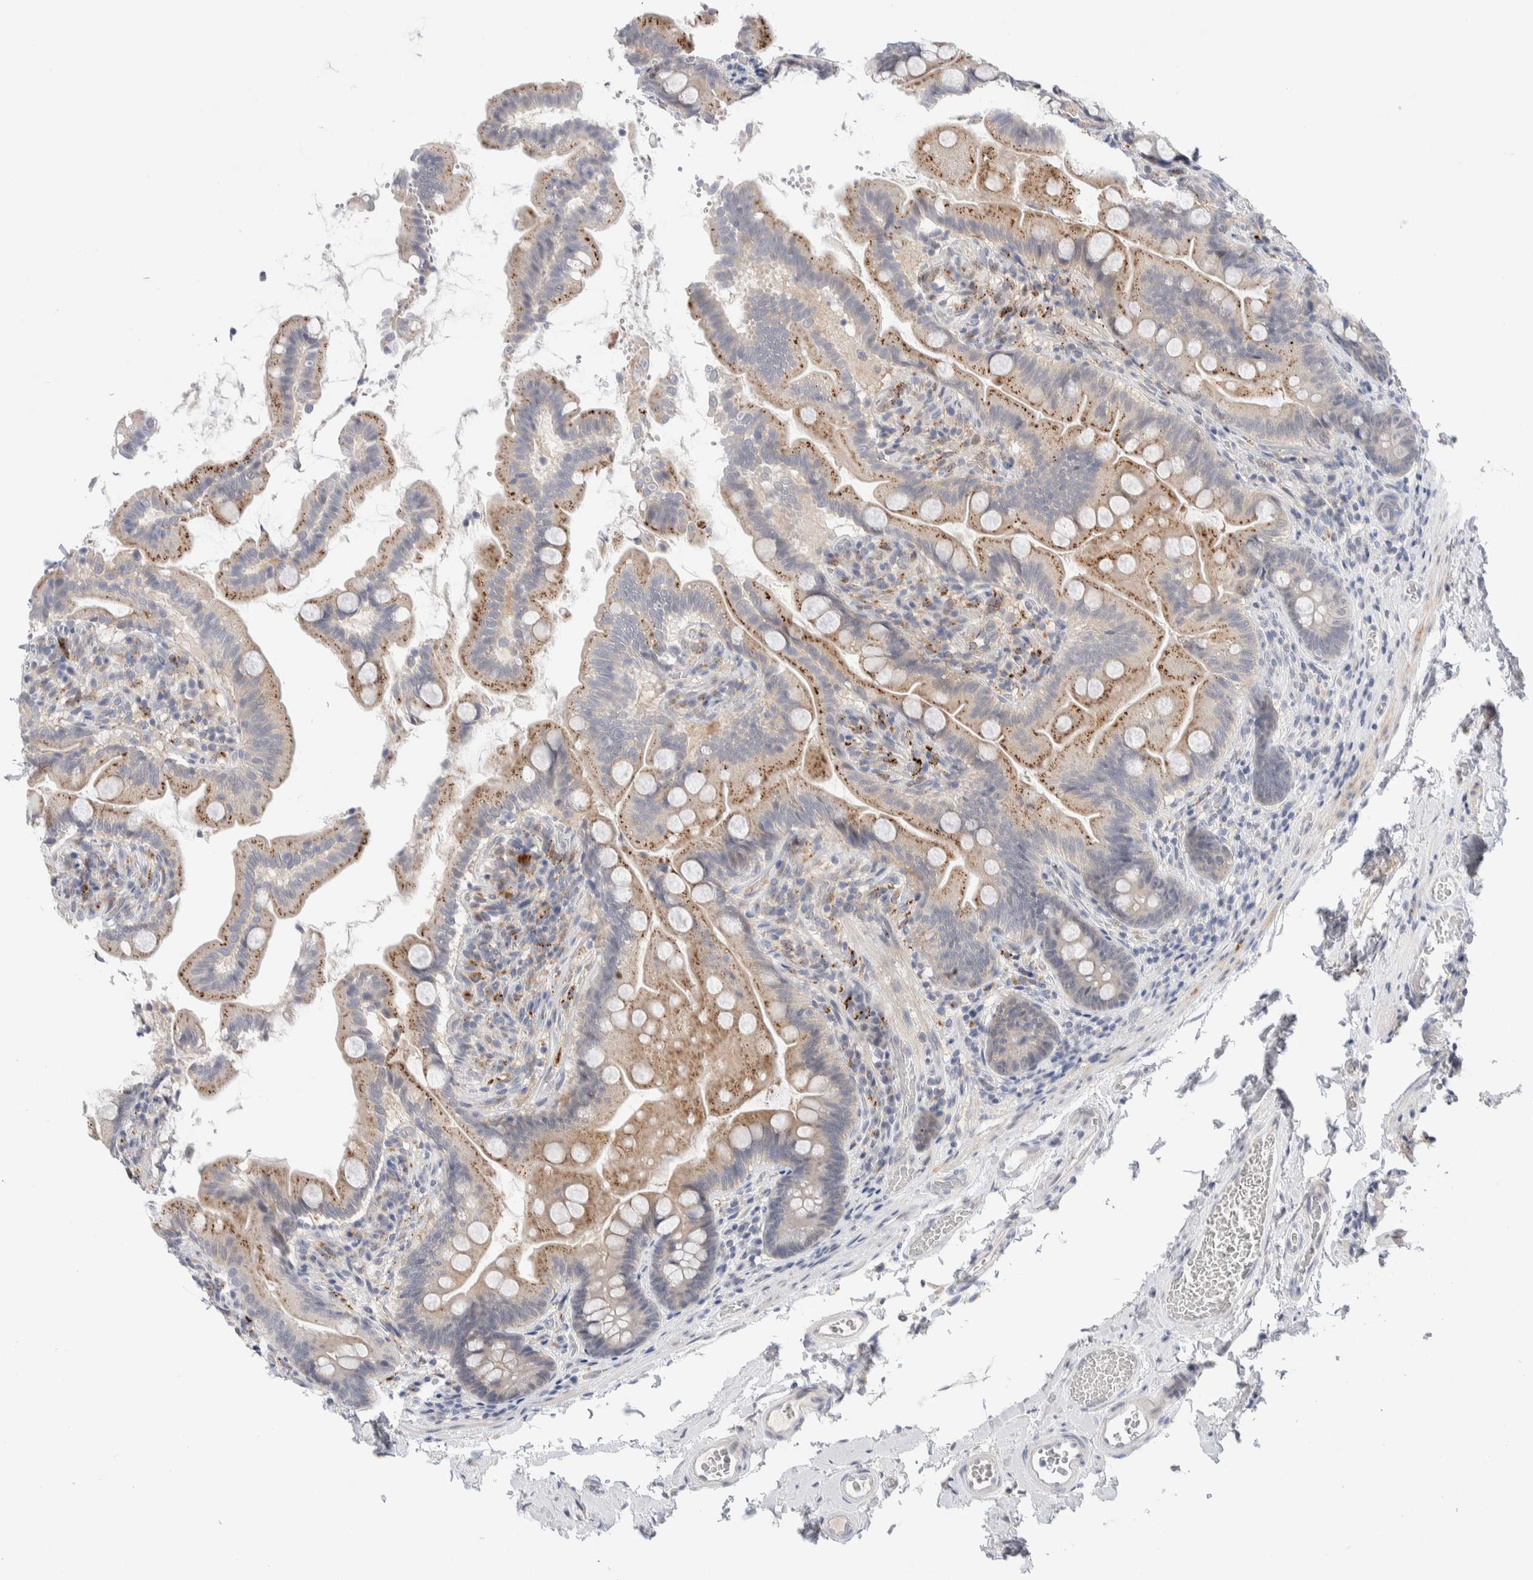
{"staining": {"intensity": "moderate", "quantity": "25%-75%", "location": "cytoplasmic/membranous"}, "tissue": "small intestine", "cell_type": "Glandular cells", "image_type": "normal", "snomed": [{"axis": "morphology", "description": "Normal tissue, NOS"}, {"axis": "topography", "description": "Small intestine"}], "caption": "A brown stain shows moderate cytoplasmic/membranous expression of a protein in glandular cells of normal human small intestine. (Stains: DAB (3,3'-diaminobenzidine) in brown, nuclei in blue, Microscopy: brightfield microscopy at high magnification).", "gene": "DNAJB6", "patient": {"sex": "female", "age": 56}}